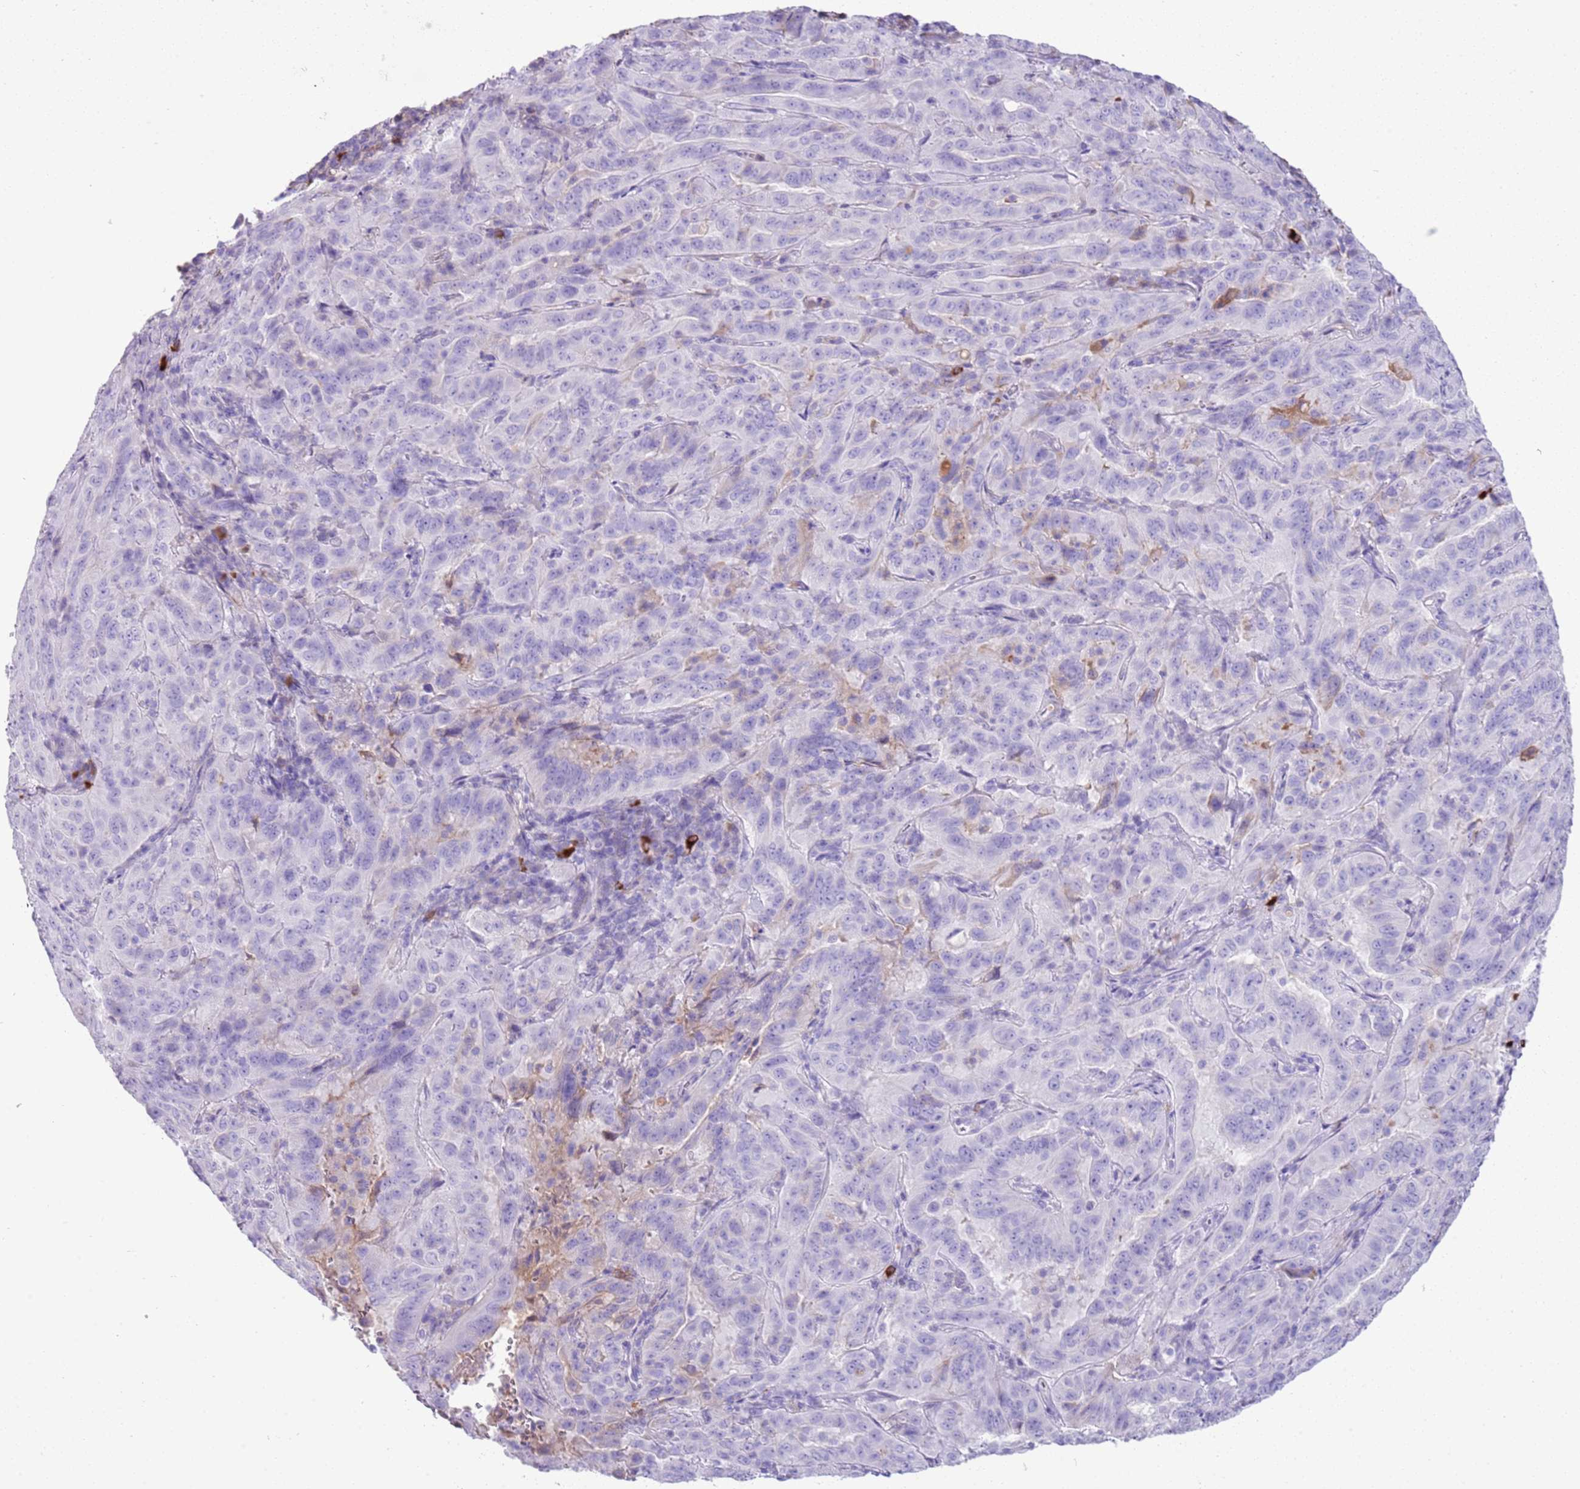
{"staining": {"intensity": "negative", "quantity": "none", "location": "none"}, "tissue": "pancreatic cancer", "cell_type": "Tumor cells", "image_type": "cancer", "snomed": [{"axis": "morphology", "description": "Adenocarcinoma, NOS"}, {"axis": "topography", "description": "Pancreas"}], "caption": "Immunohistochemical staining of pancreatic cancer (adenocarcinoma) demonstrates no significant staining in tumor cells. (Immunohistochemistry (ihc), brightfield microscopy, high magnification).", "gene": "IGKV3D-11", "patient": {"sex": "male", "age": 63}}